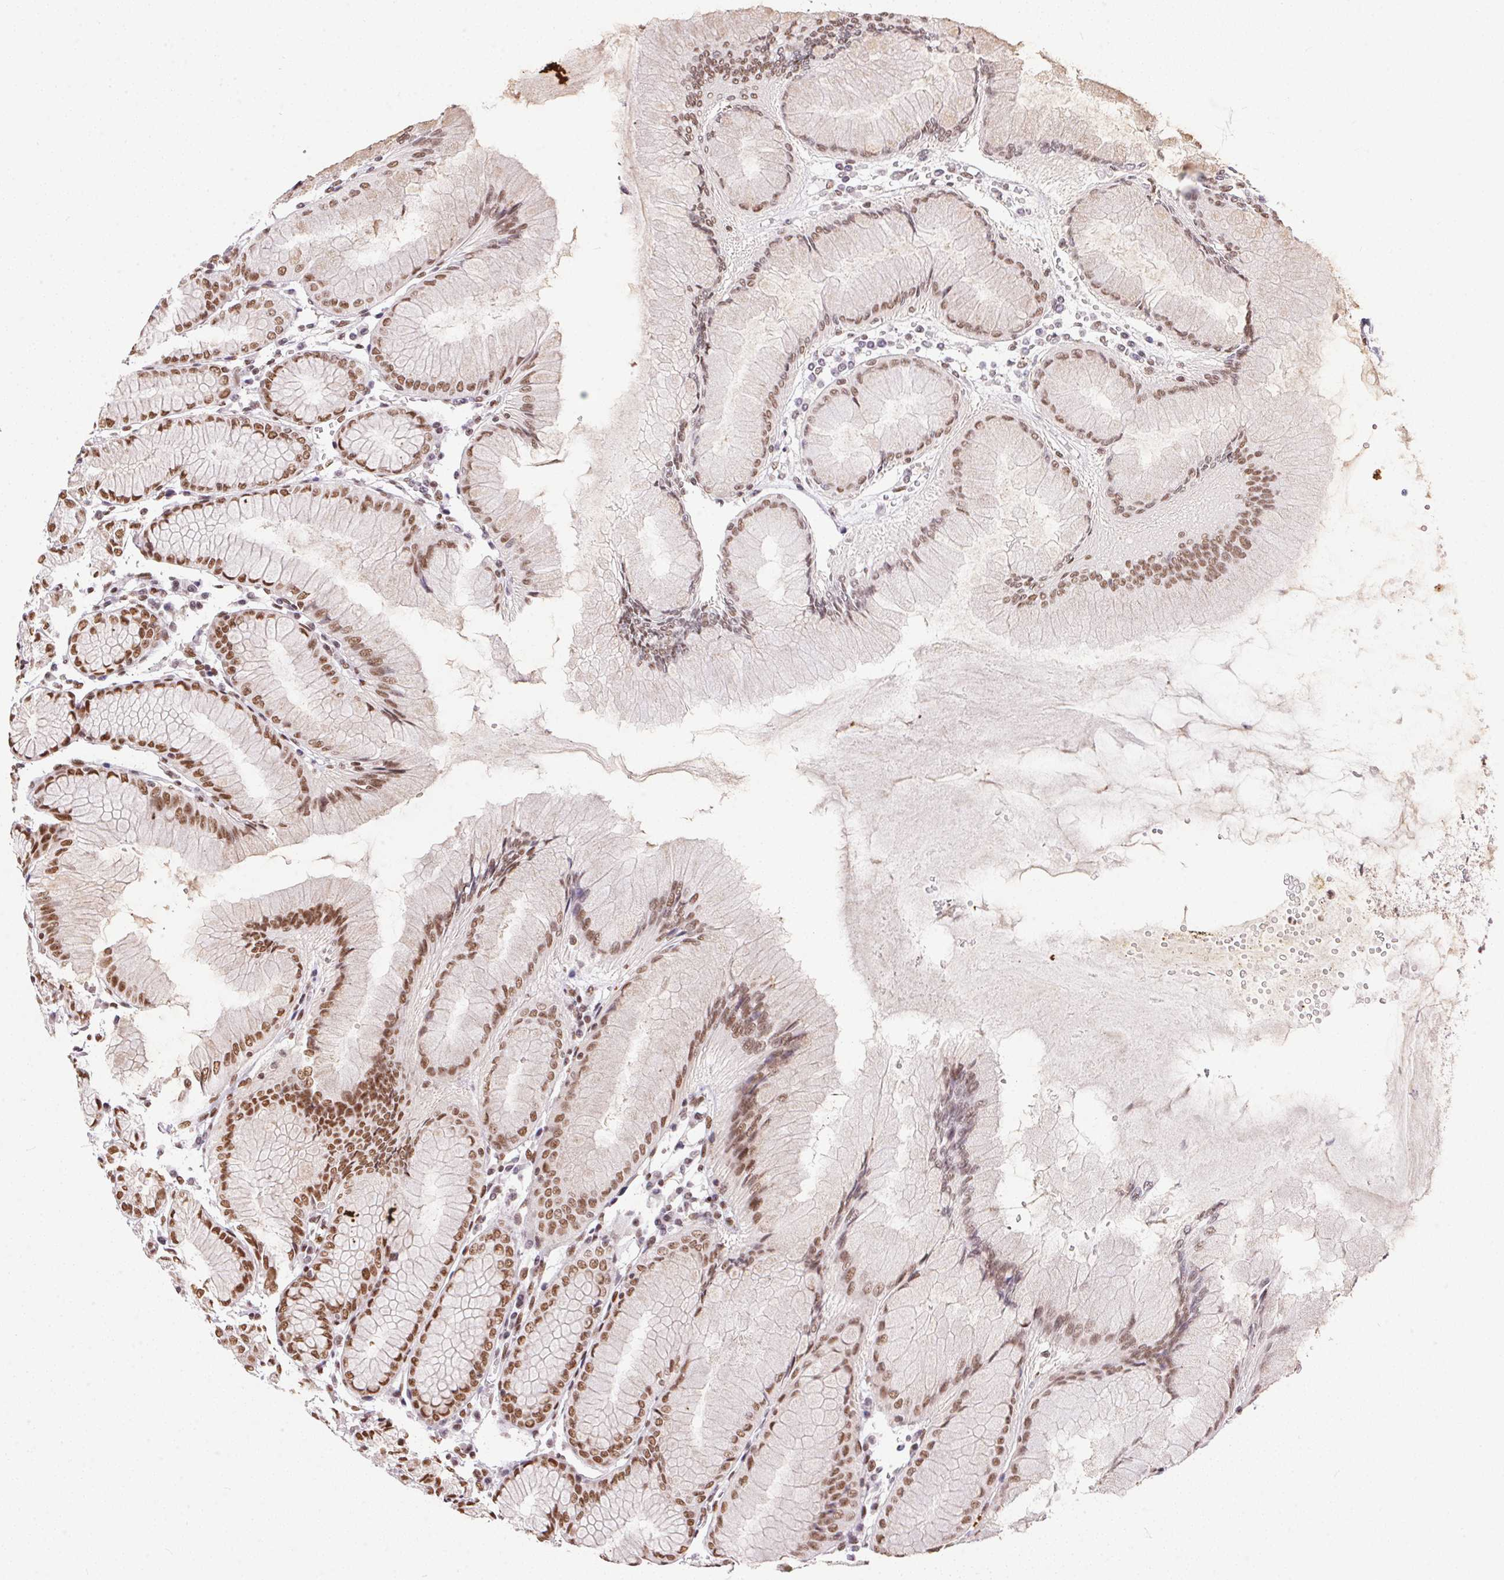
{"staining": {"intensity": "moderate", "quantity": "25%-75%", "location": "nuclear"}, "tissue": "stomach", "cell_type": "Glandular cells", "image_type": "normal", "snomed": [{"axis": "morphology", "description": "Normal tissue, NOS"}, {"axis": "topography", "description": "Stomach"}], "caption": "This is a histology image of immunohistochemistry (IHC) staining of unremarkable stomach, which shows moderate expression in the nuclear of glandular cells.", "gene": "NFE2L1", "patient": {"sex": "female", "age": 57}}